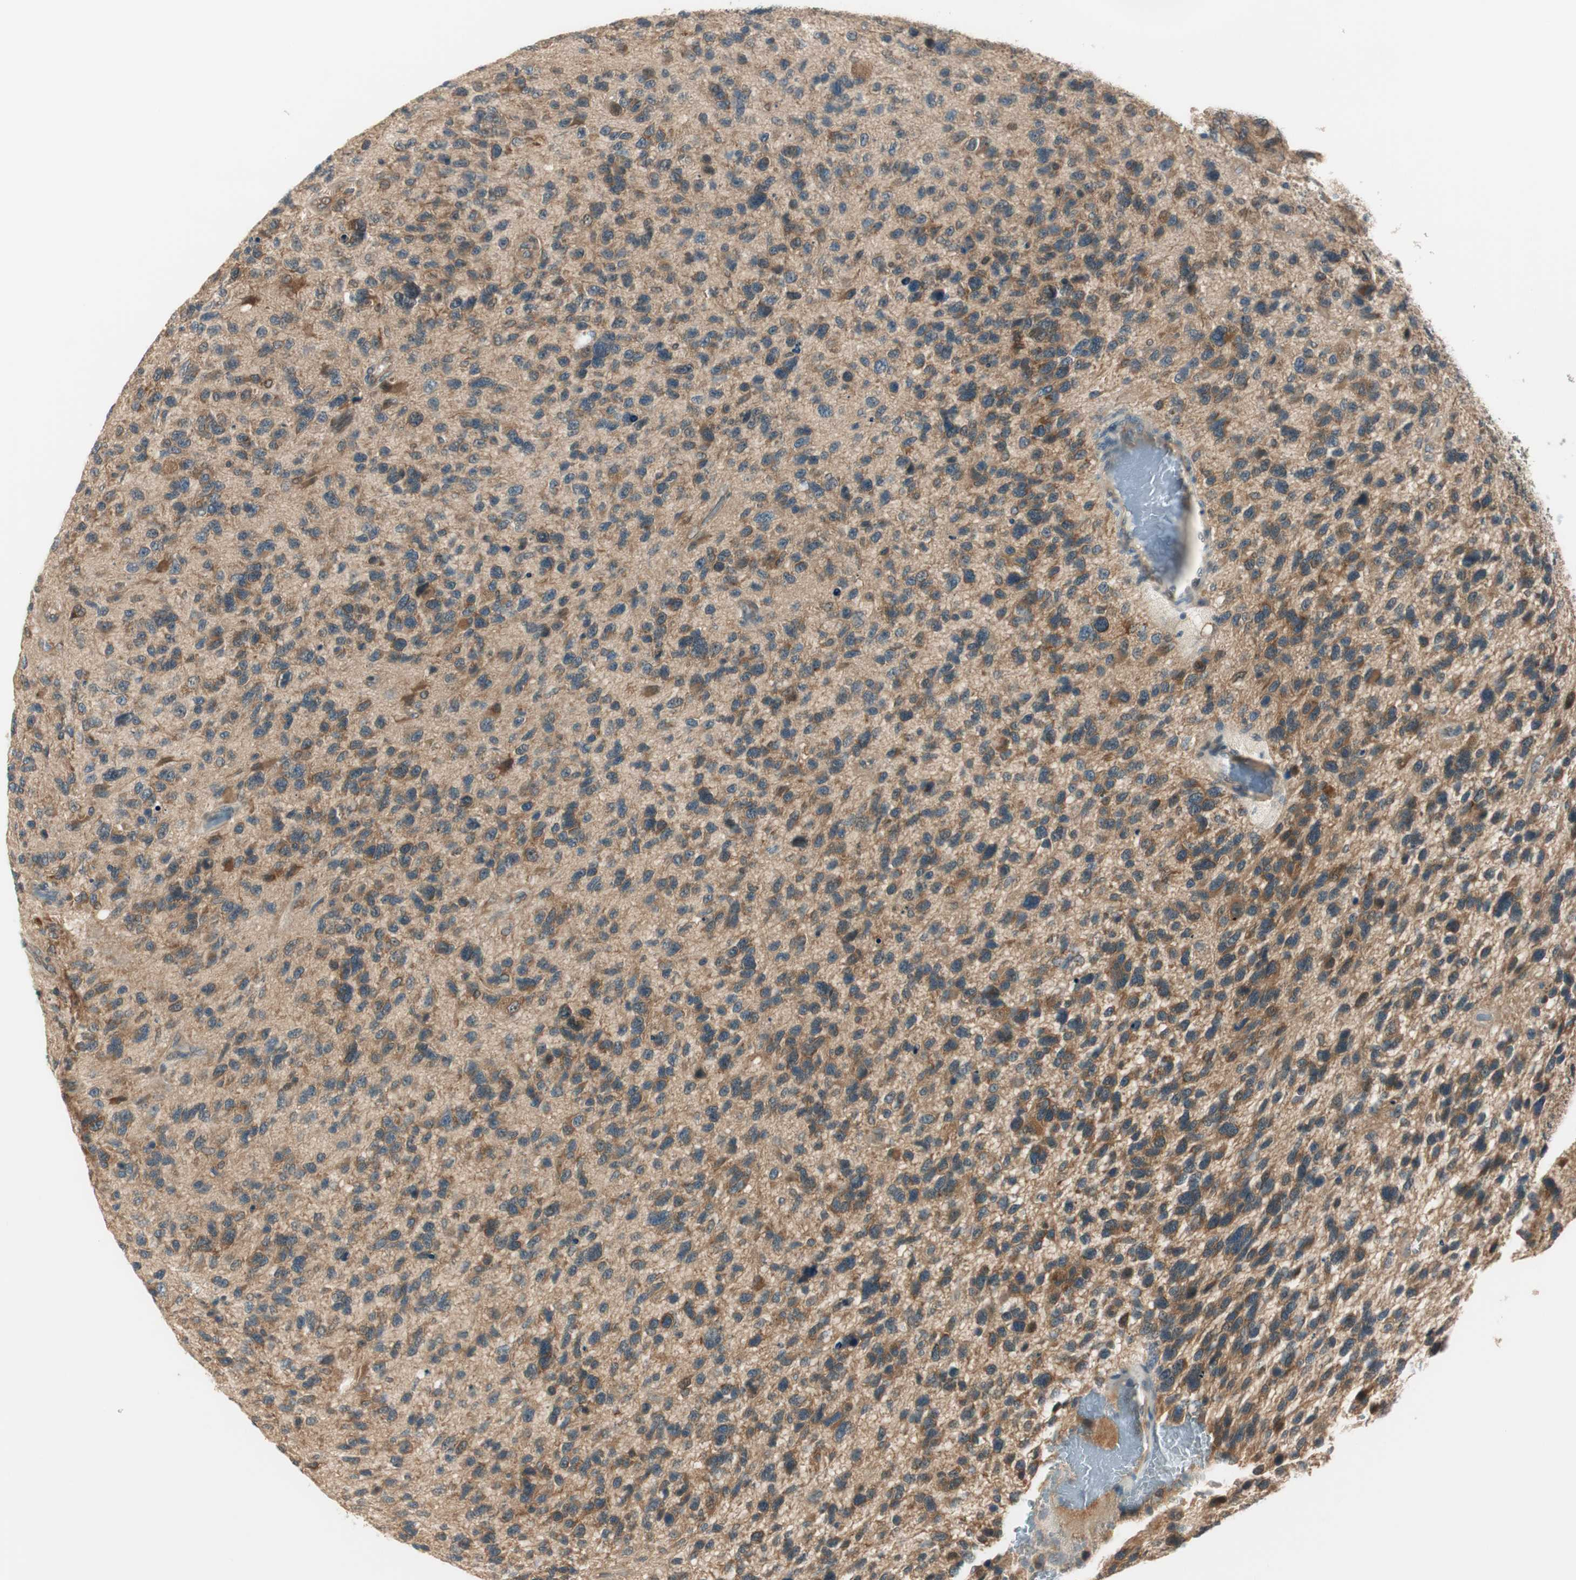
{"staining": {"intensity": "moderate", "quantity": "<25%", "location": "cytoplasmic/membranous"}, "tissue": "glioma", "cell_type": "Tumor cells", "image_type": "cancer", "snomed": [{"axis": "morphology", "description": "Glioma, malignant, High grade"}, {"axis": "topography", "description": "Brain"}], "caption": "Immunohistochemical staining of malignant glioma (high-grade) reveals low levels of moderate cytoplasmic/membranous protein staining in about <25% of tumor cells. Nuclei are stained in blue.", "gene": "IPO5", "patient": {"sex": "female", "age": 58}}